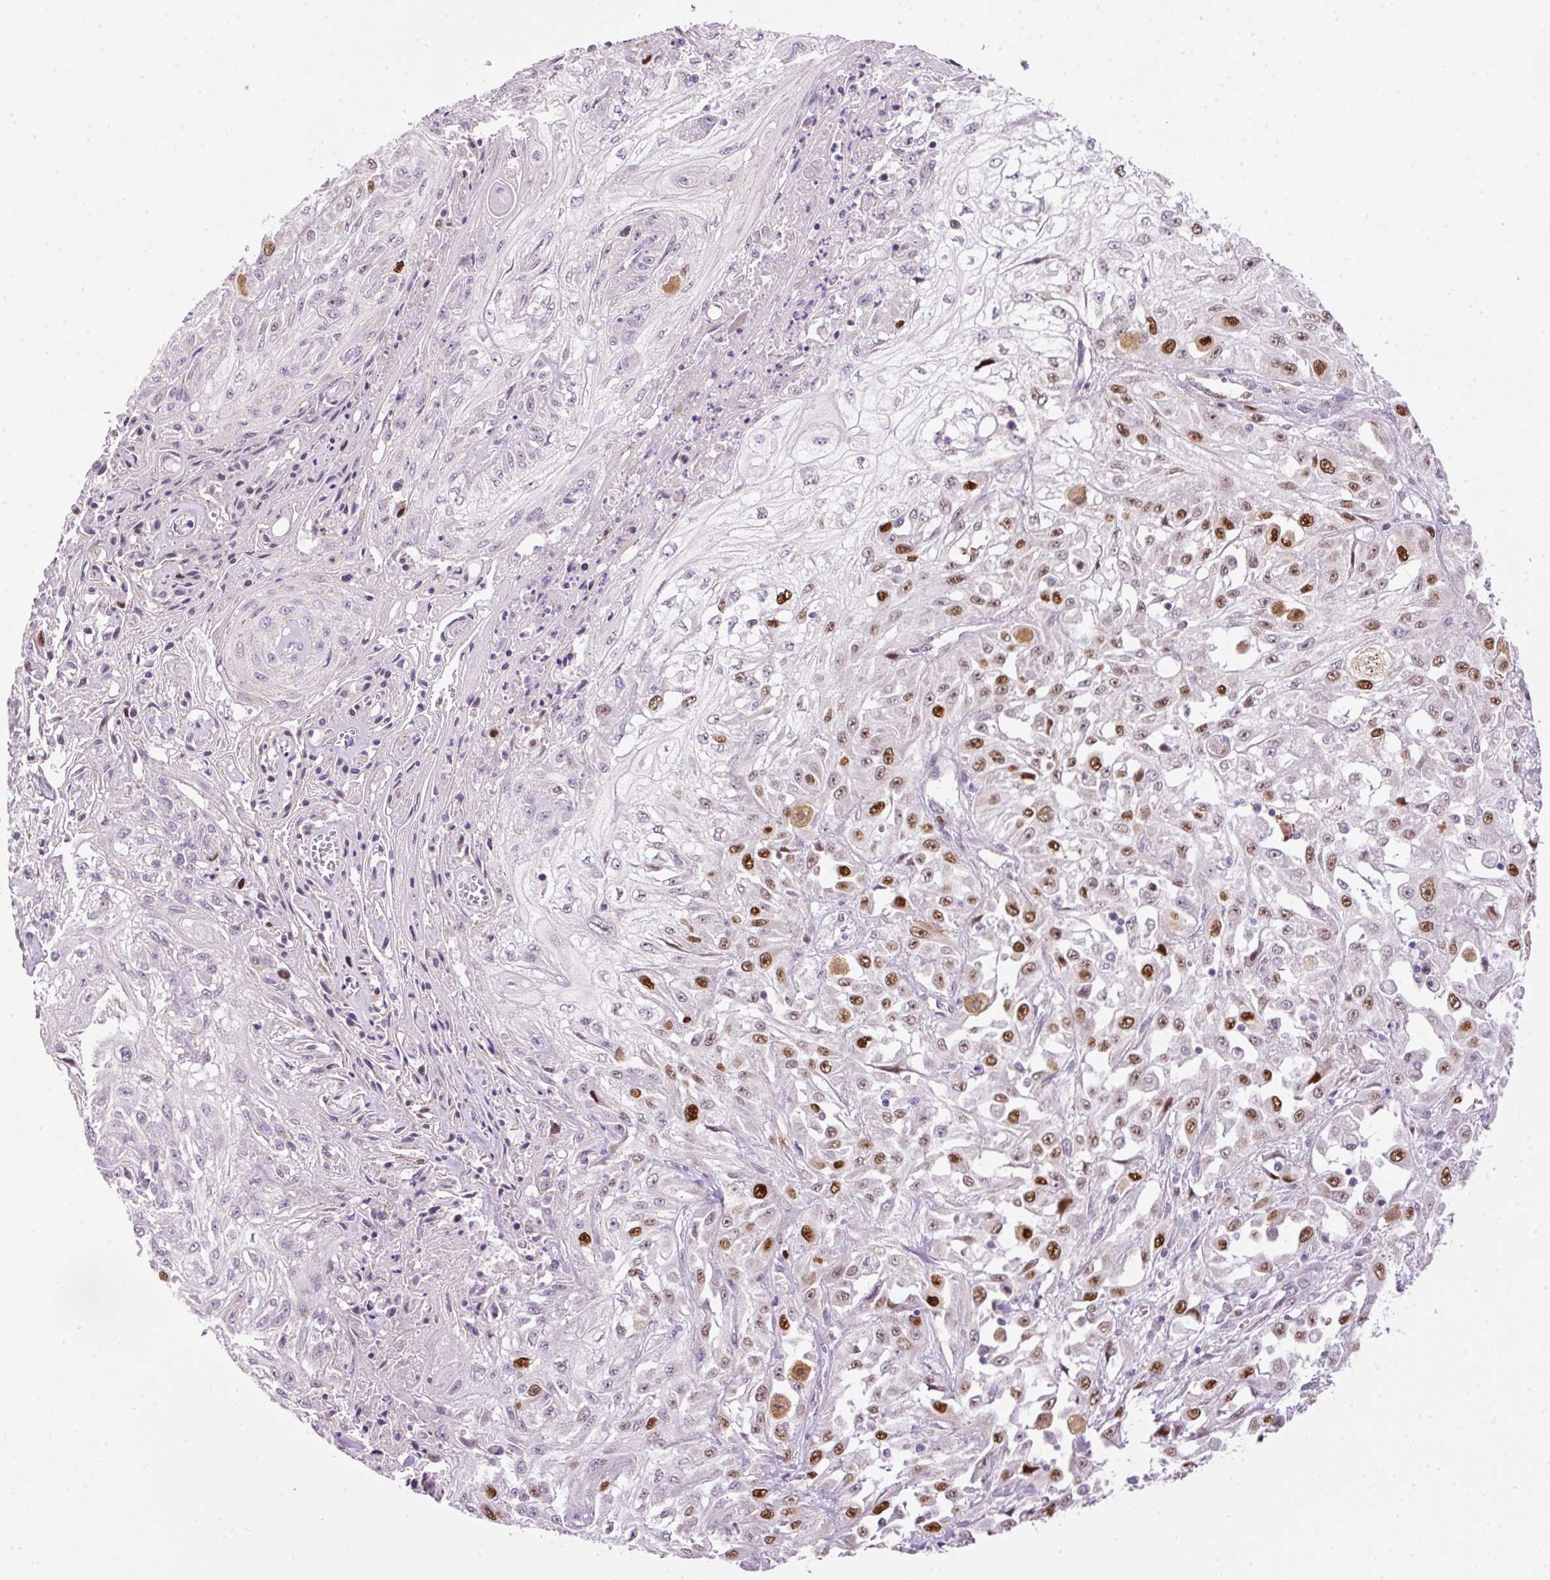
{"staining": {"intensity": "moderate", "quantity": "25%-75%", "location": "nuclear"}, "tissue": "skin cancer", "cell_type": "Tumor cells", "image_type": "cancer", "snomed": [{"axis": "morphology", "description": "Squamous cell carcinoma, NOS"}, {"axis": "morphology", "description": "Squamous cell carcinoma, metastatic, NOS"}, {"axis": "topography", "description": "Skin"}, {"axis": "topography", "description": "Lymph node"}], "caption": "Immunohistochemical staining of human squamous cell carcinoma (skin) demonstrates medium levels of moderate nuclear staining in about 25%-75% of tumor cells. Nuclei are stained in blue.", "gene": "KPNA2", "patient": {"sex": "male", "age": 75}}